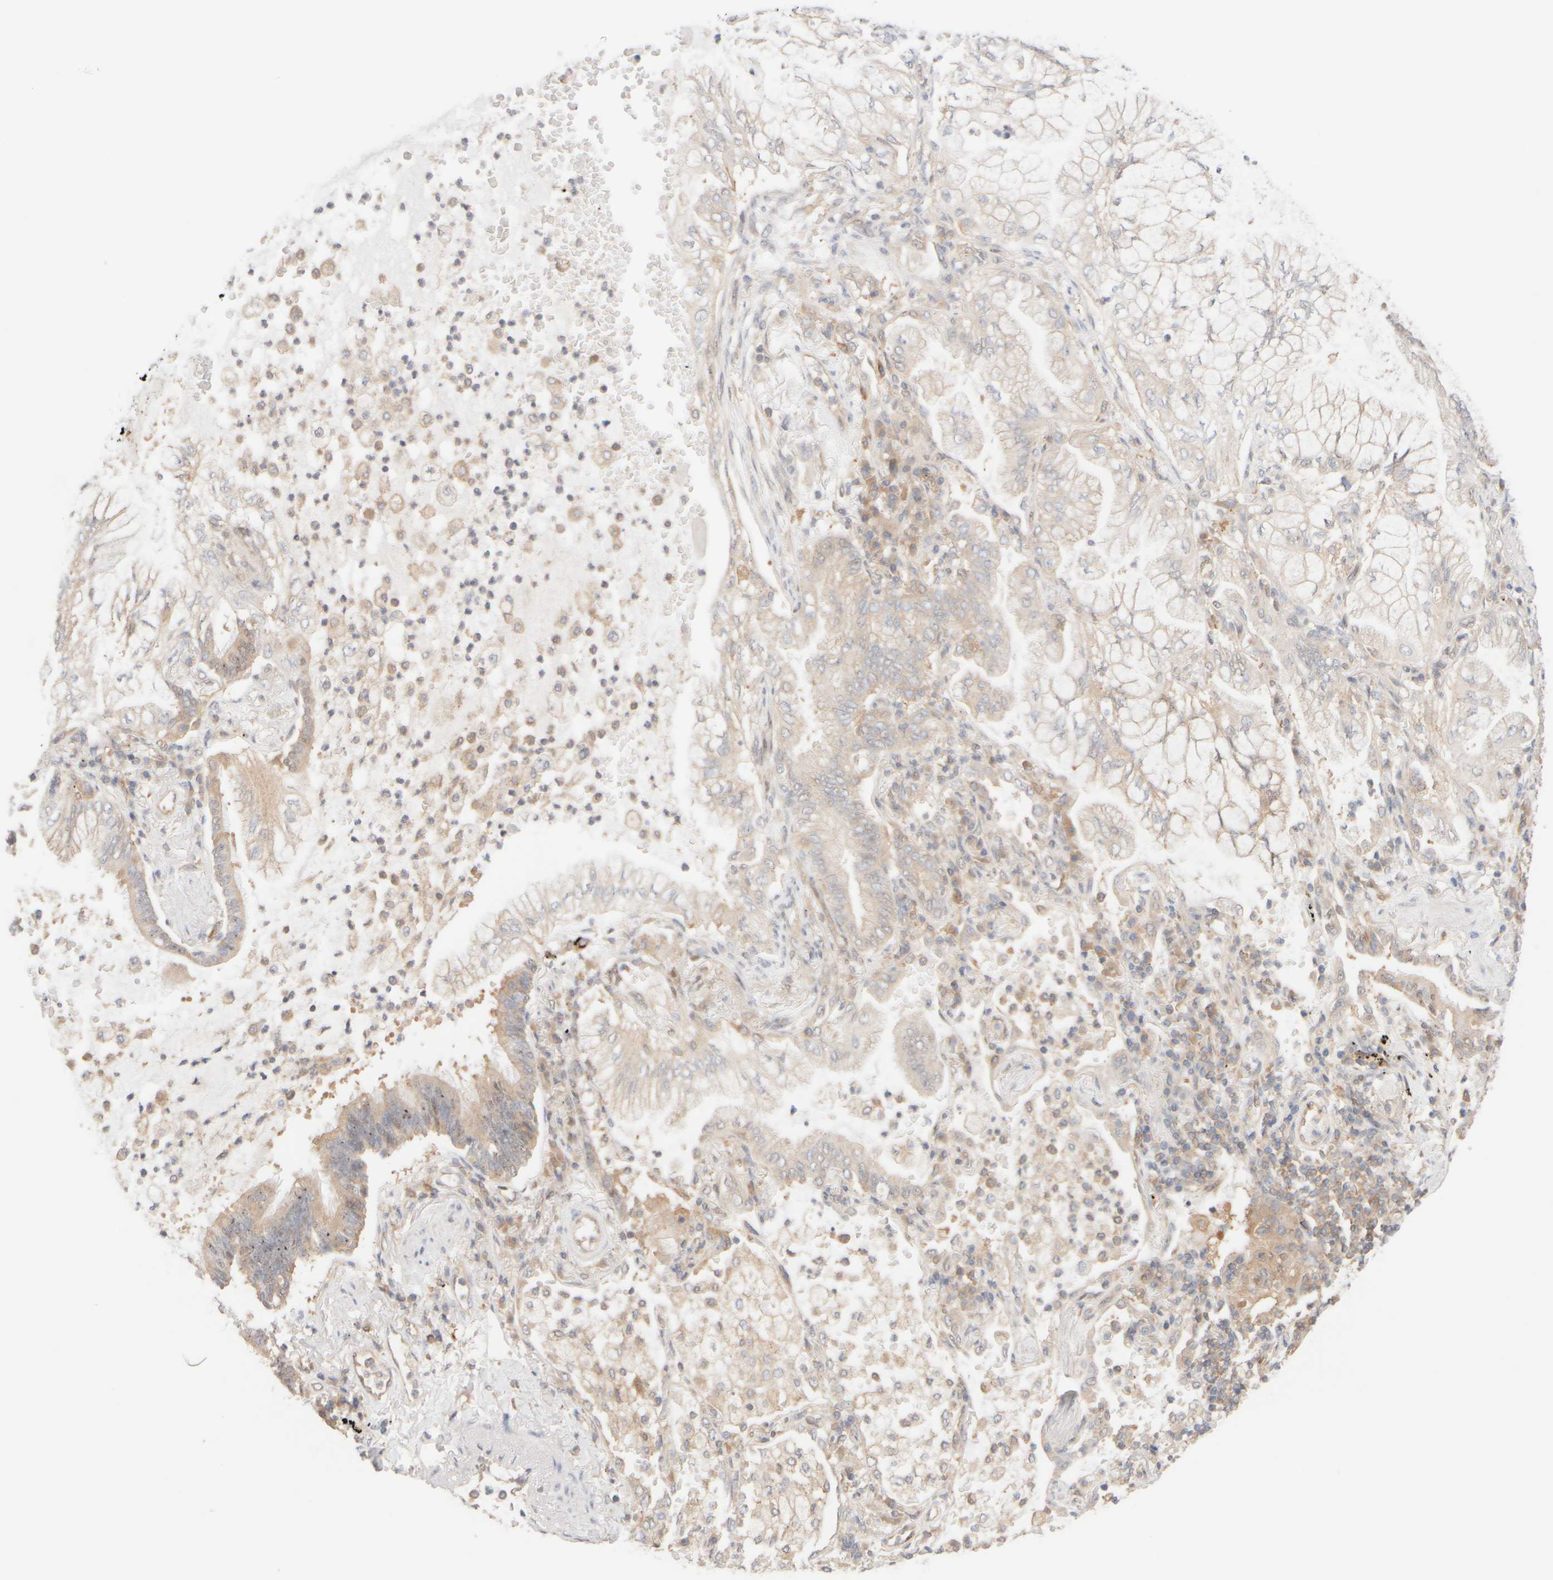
{"staining": {"intensity": "weak", "quantity": "25%-75%", "location": "cytoplasmic/membranous"}, "tissue": "lung cancer", "cell_type": "Tumor cells", "image_type": "cancer", "snomed": [{"axis": "morphology", "description": "Adenocarcinoma, NOS"}, {"axis": "topography", "description": "Lung"}], "caption": "Immunohistochemical staining of human lung cancer displays weak cytoplasmic/membranous protein positivity in approximately 25%-75% of tumor cells. (DAB (3,3'-diaminobenzidine) = brown stain, brightfield microscopy at high magnification).", "gene": "RABEP1", "patient": {"sex": "female", "age": 70}}